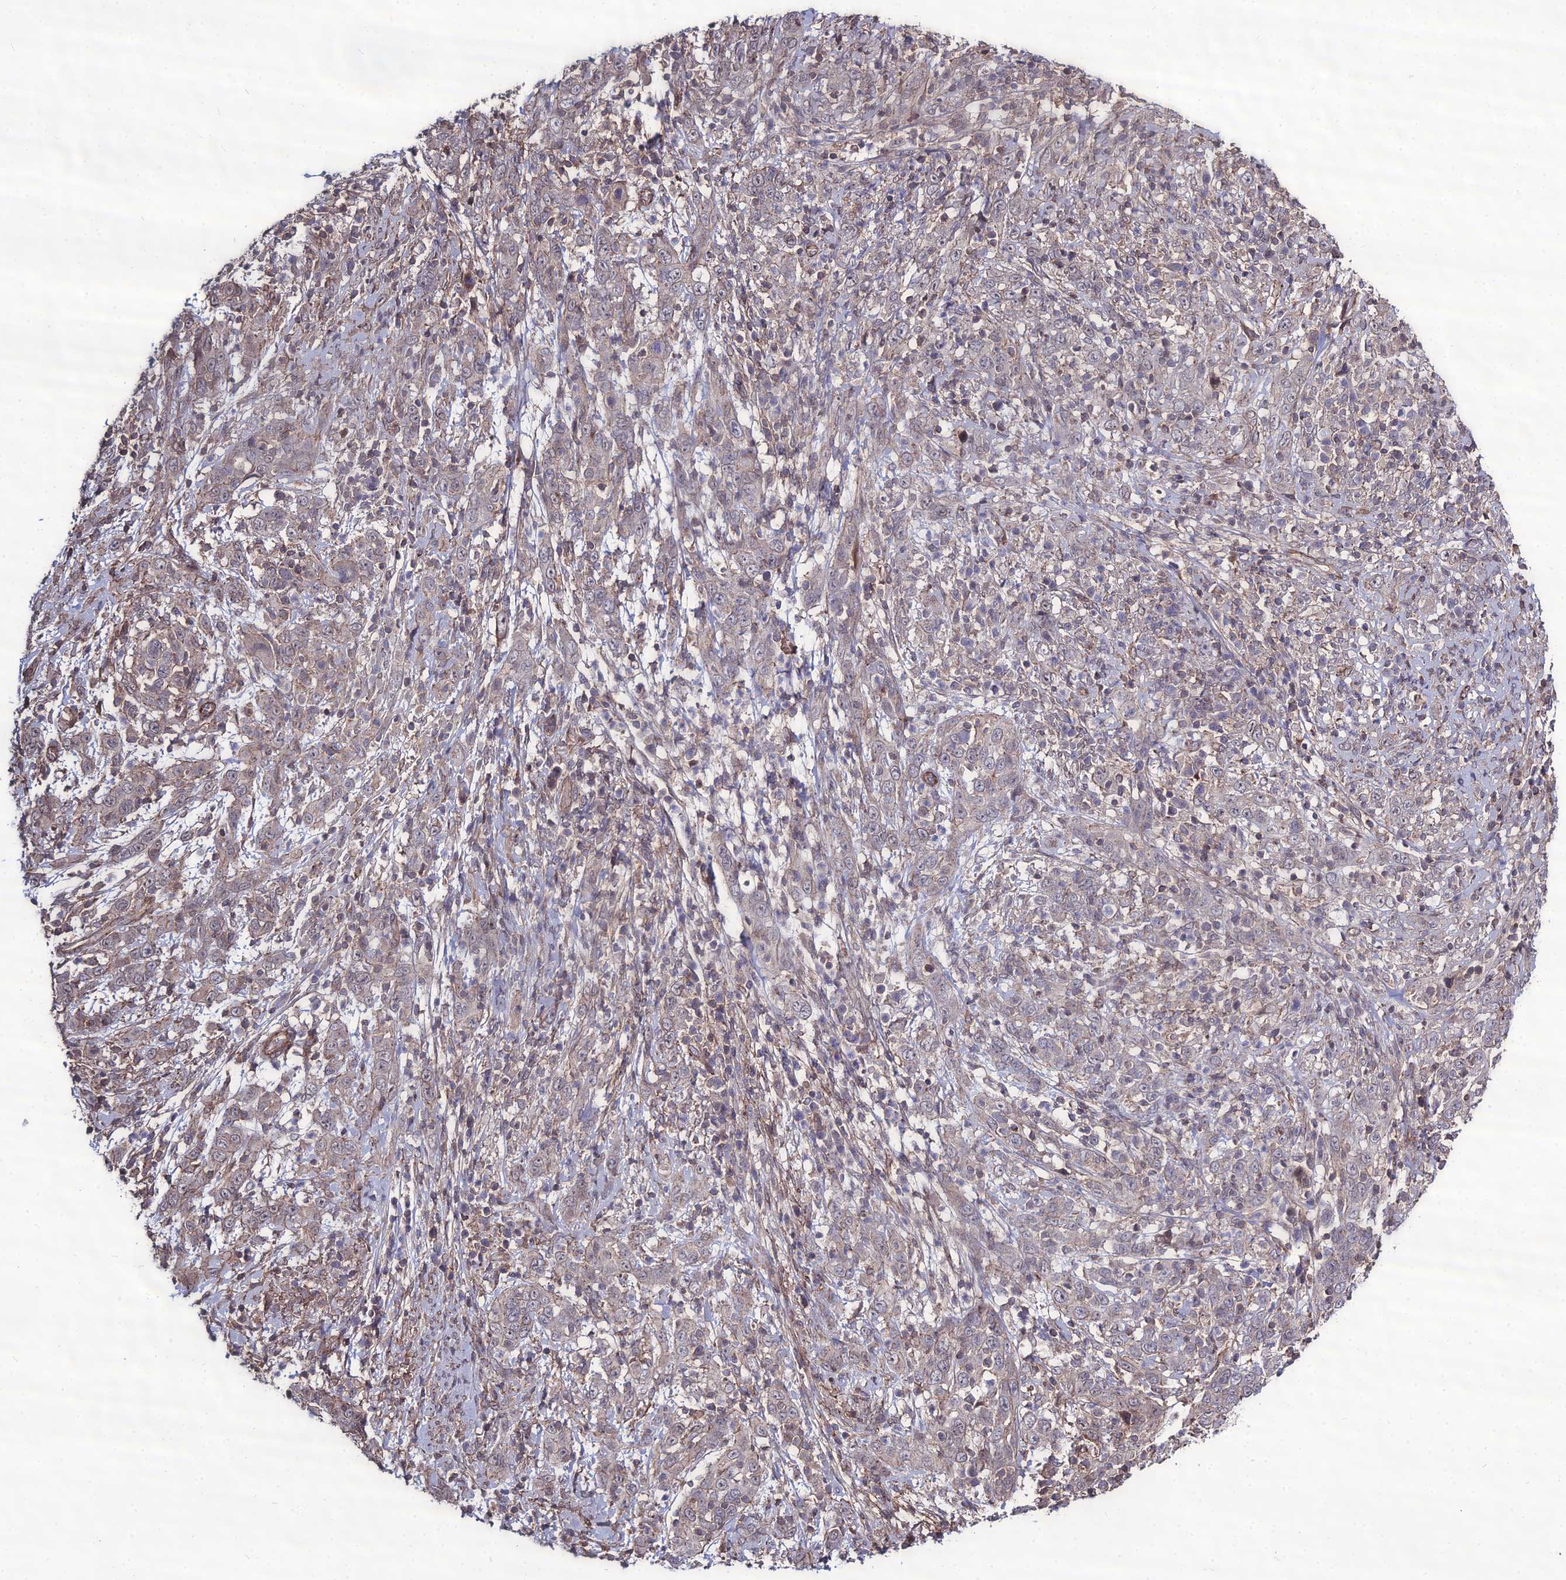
{"staining": {"intensity": "negative", "quantity": "none", "location": "none"}, "tissue": "cervical cancer", "cell_type": "Tumor cells", "image_type": "cancer", "snomed": [{"axis": "morphology", "description": "Squamous cell carcinoma, NOS"}, {"axis": "topography", "description": "Cervix"}], "caption": "Tumor cells are negative for brown protein staining in cervical cancer.", "gene": "TSPYL2", "patient": {"sex": "female", "age": 46}}